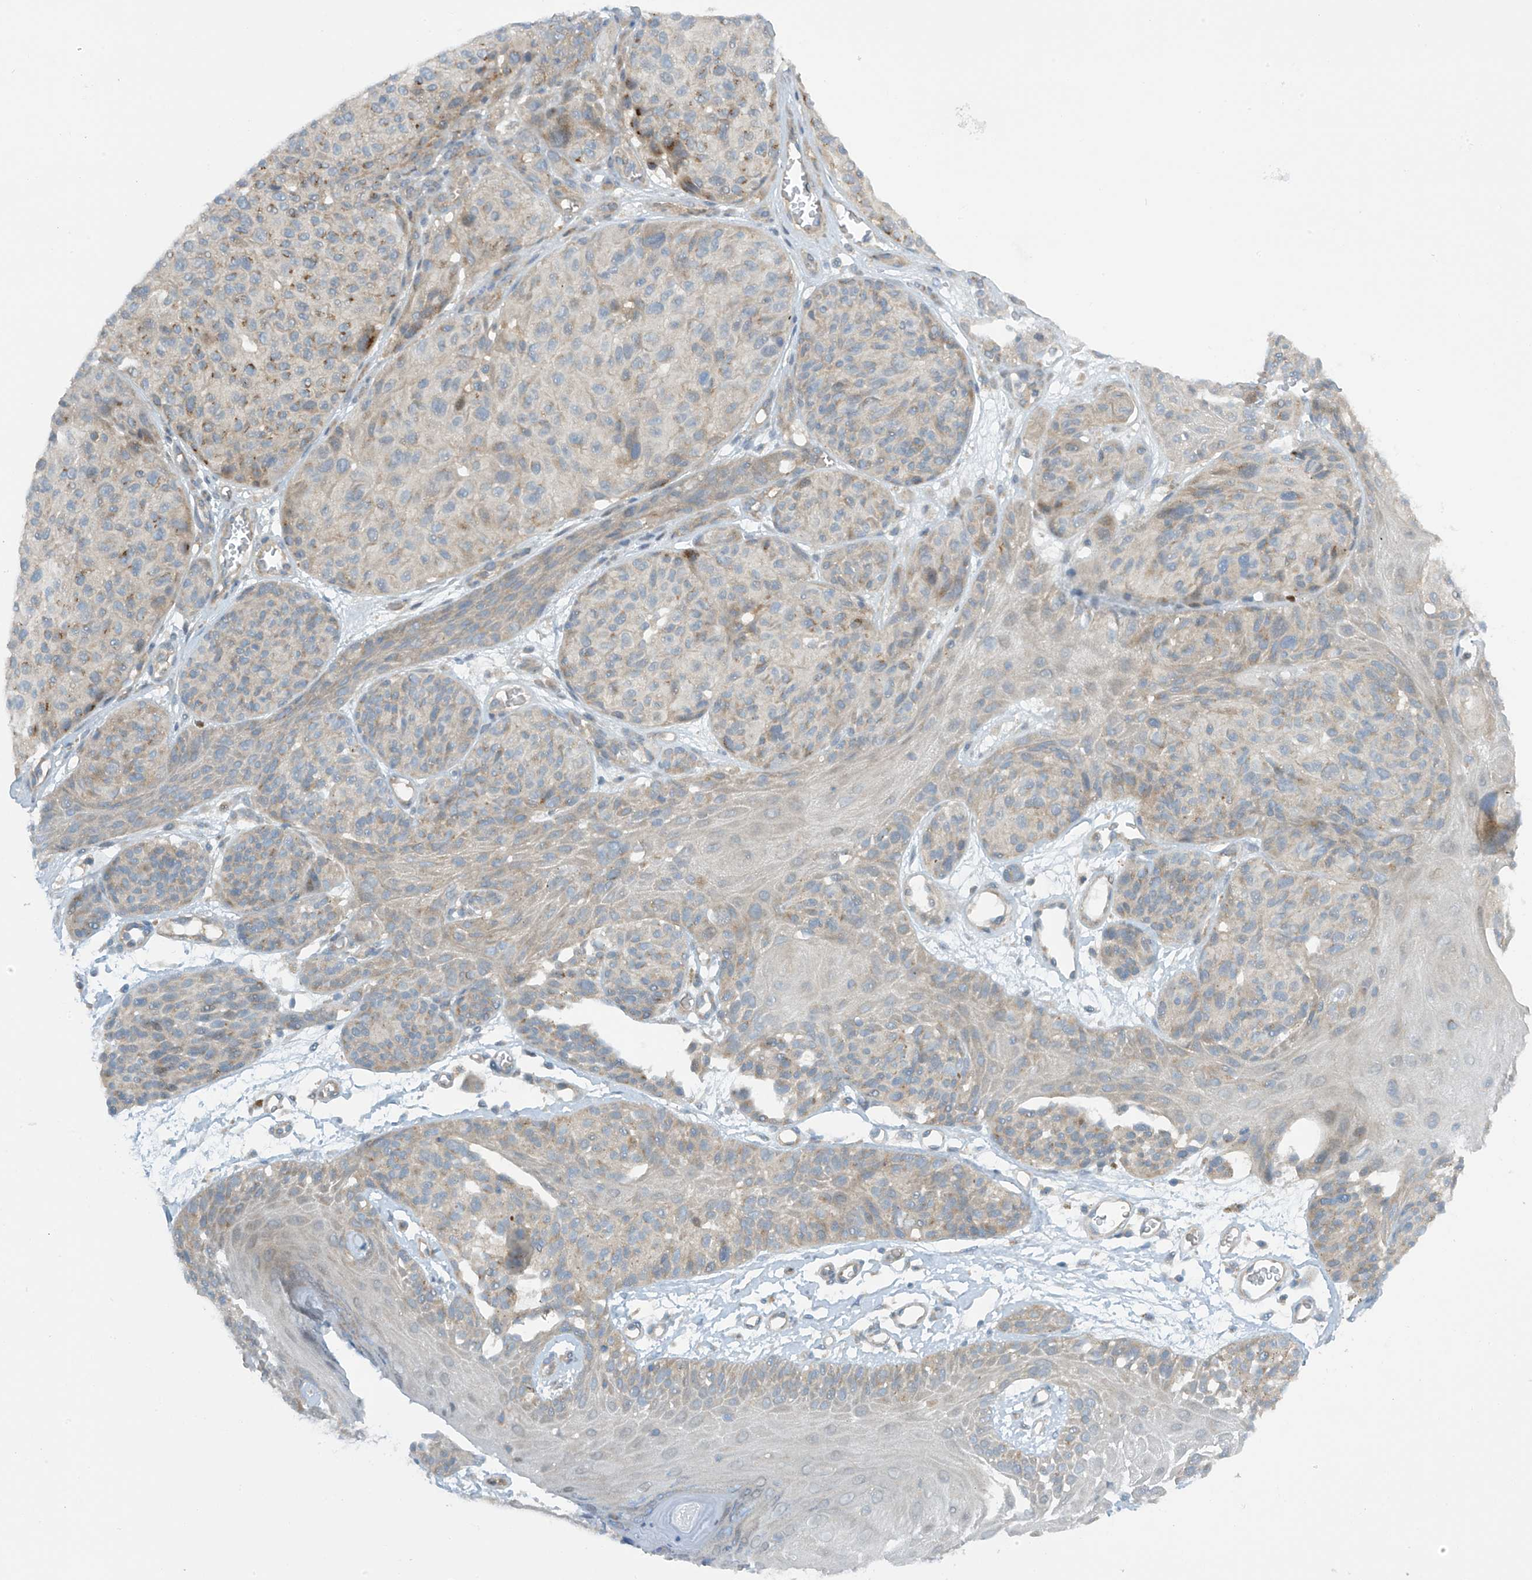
{"staining": {"intensity": "moderate", "quantity": "<25%", "location": "cytoplasmic/membranous"}, "tissue": "melanoma", "cell_type": "Tumor cells", "image_type": "cancer", "snomed": [{"axis": "morphology", "description": "Malignant melanoma, NOS"}, {"axis": "topography", "description": "Skin"}], "caption": "Immunohistochemistry micrograph of neoplastic tissue: melanoma stained using immunohistochemistry shows low levels of moderate protein expression localized specifically in the cytoplasmic/membranous of tumor cells, appearing as a cytoplasmic/membranous brown color.", "gene": "FSD1L", "patient": {"sex": "male", "age": 83}}